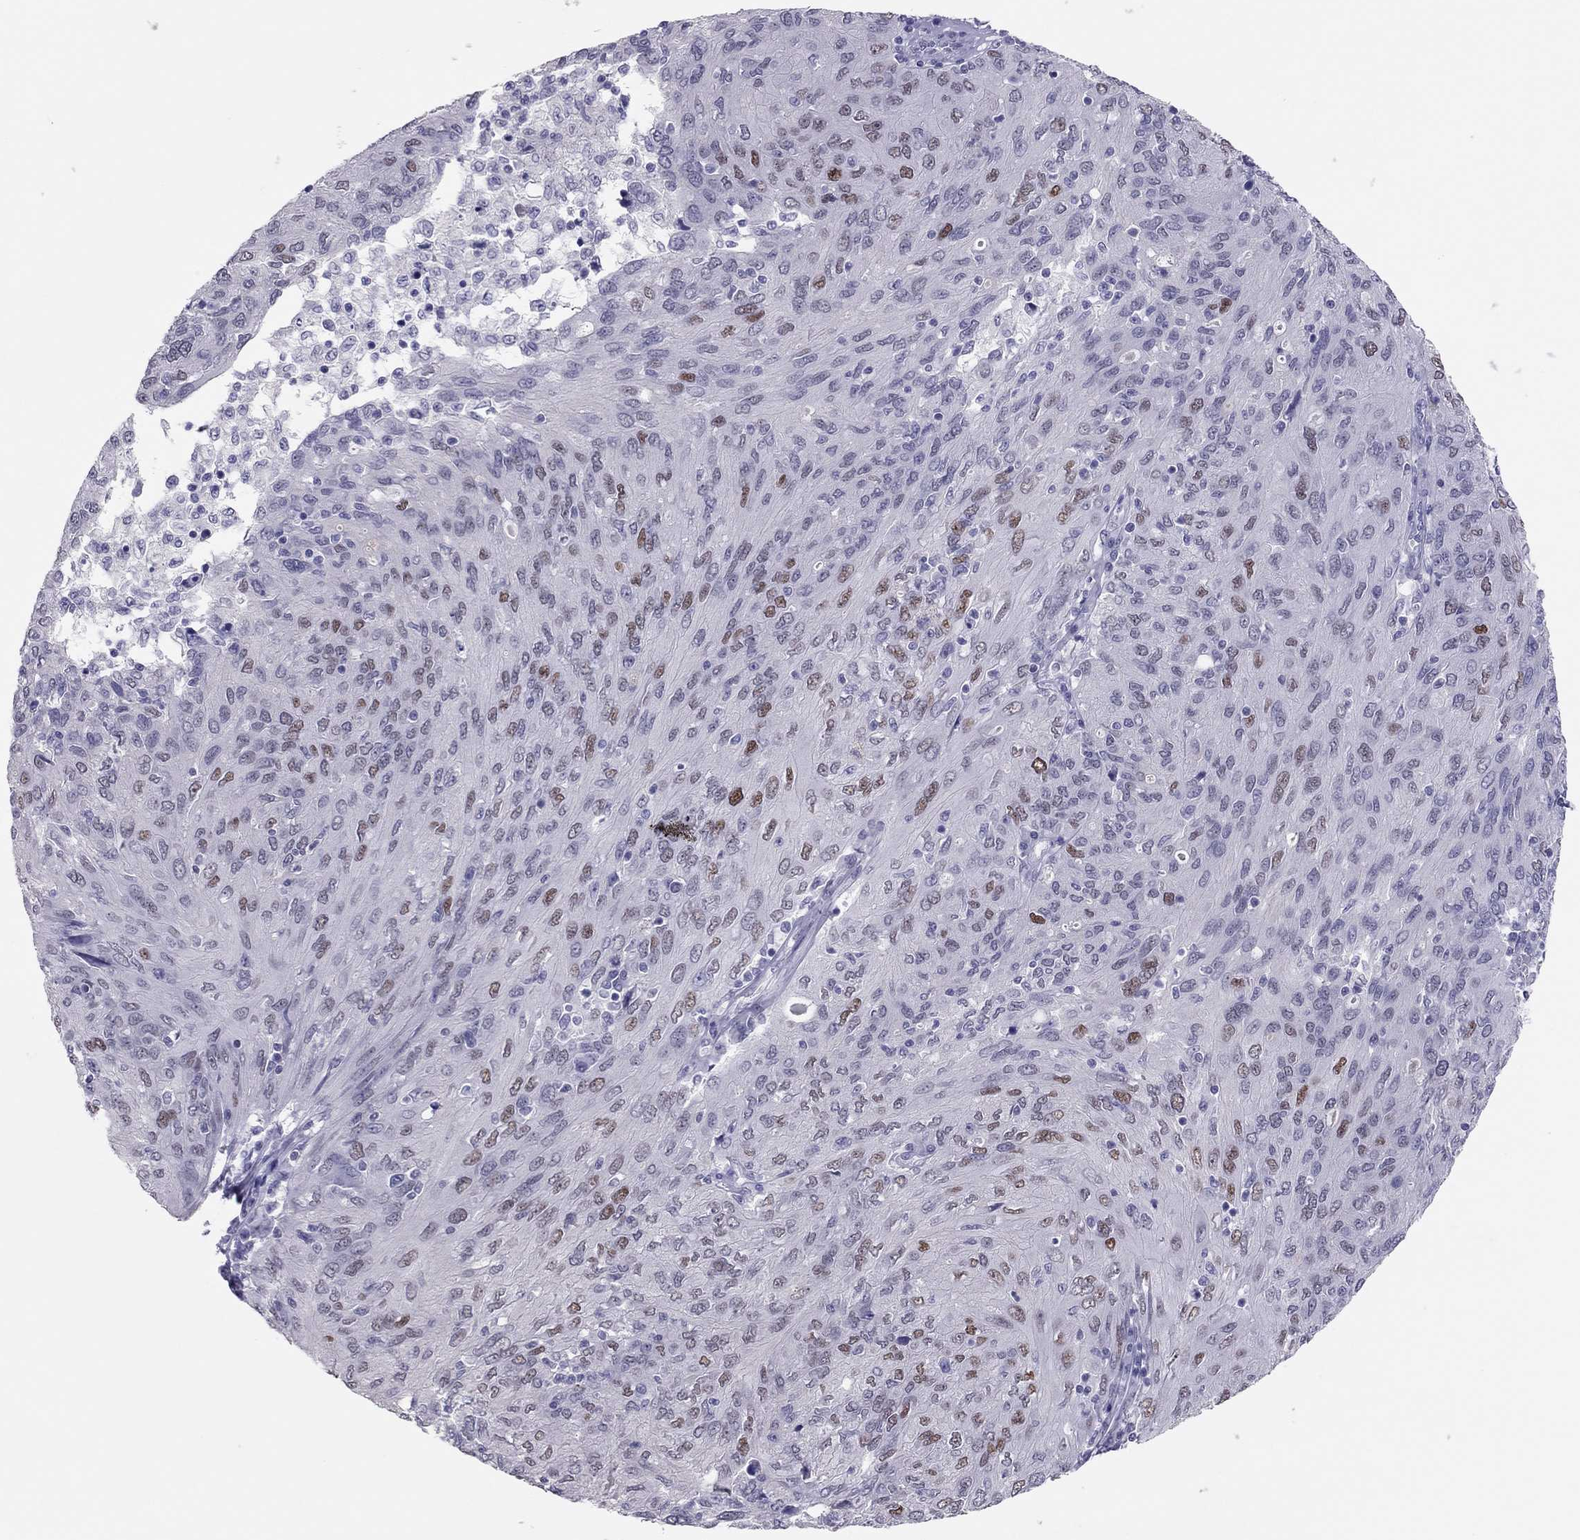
{"staining": {"intensity": "moderate", "quantity": "<25%", "location": "nuclear"}, "tissue": "ovarian cancer", "cell_type": "Tumor cells", "image_type": "cancer", "snomed": [{"axis": "morphology", "description": "Carcinoma, endometroid"}, {"axis": "topography", "description": "Ovary"}], "caption": "Ovarian endometroid carcinoma stained with a protein marker reveals moderate staining in tumor cells.", "gene": "PHOX2A", "patient": {"sex": "female", "age": 50}}